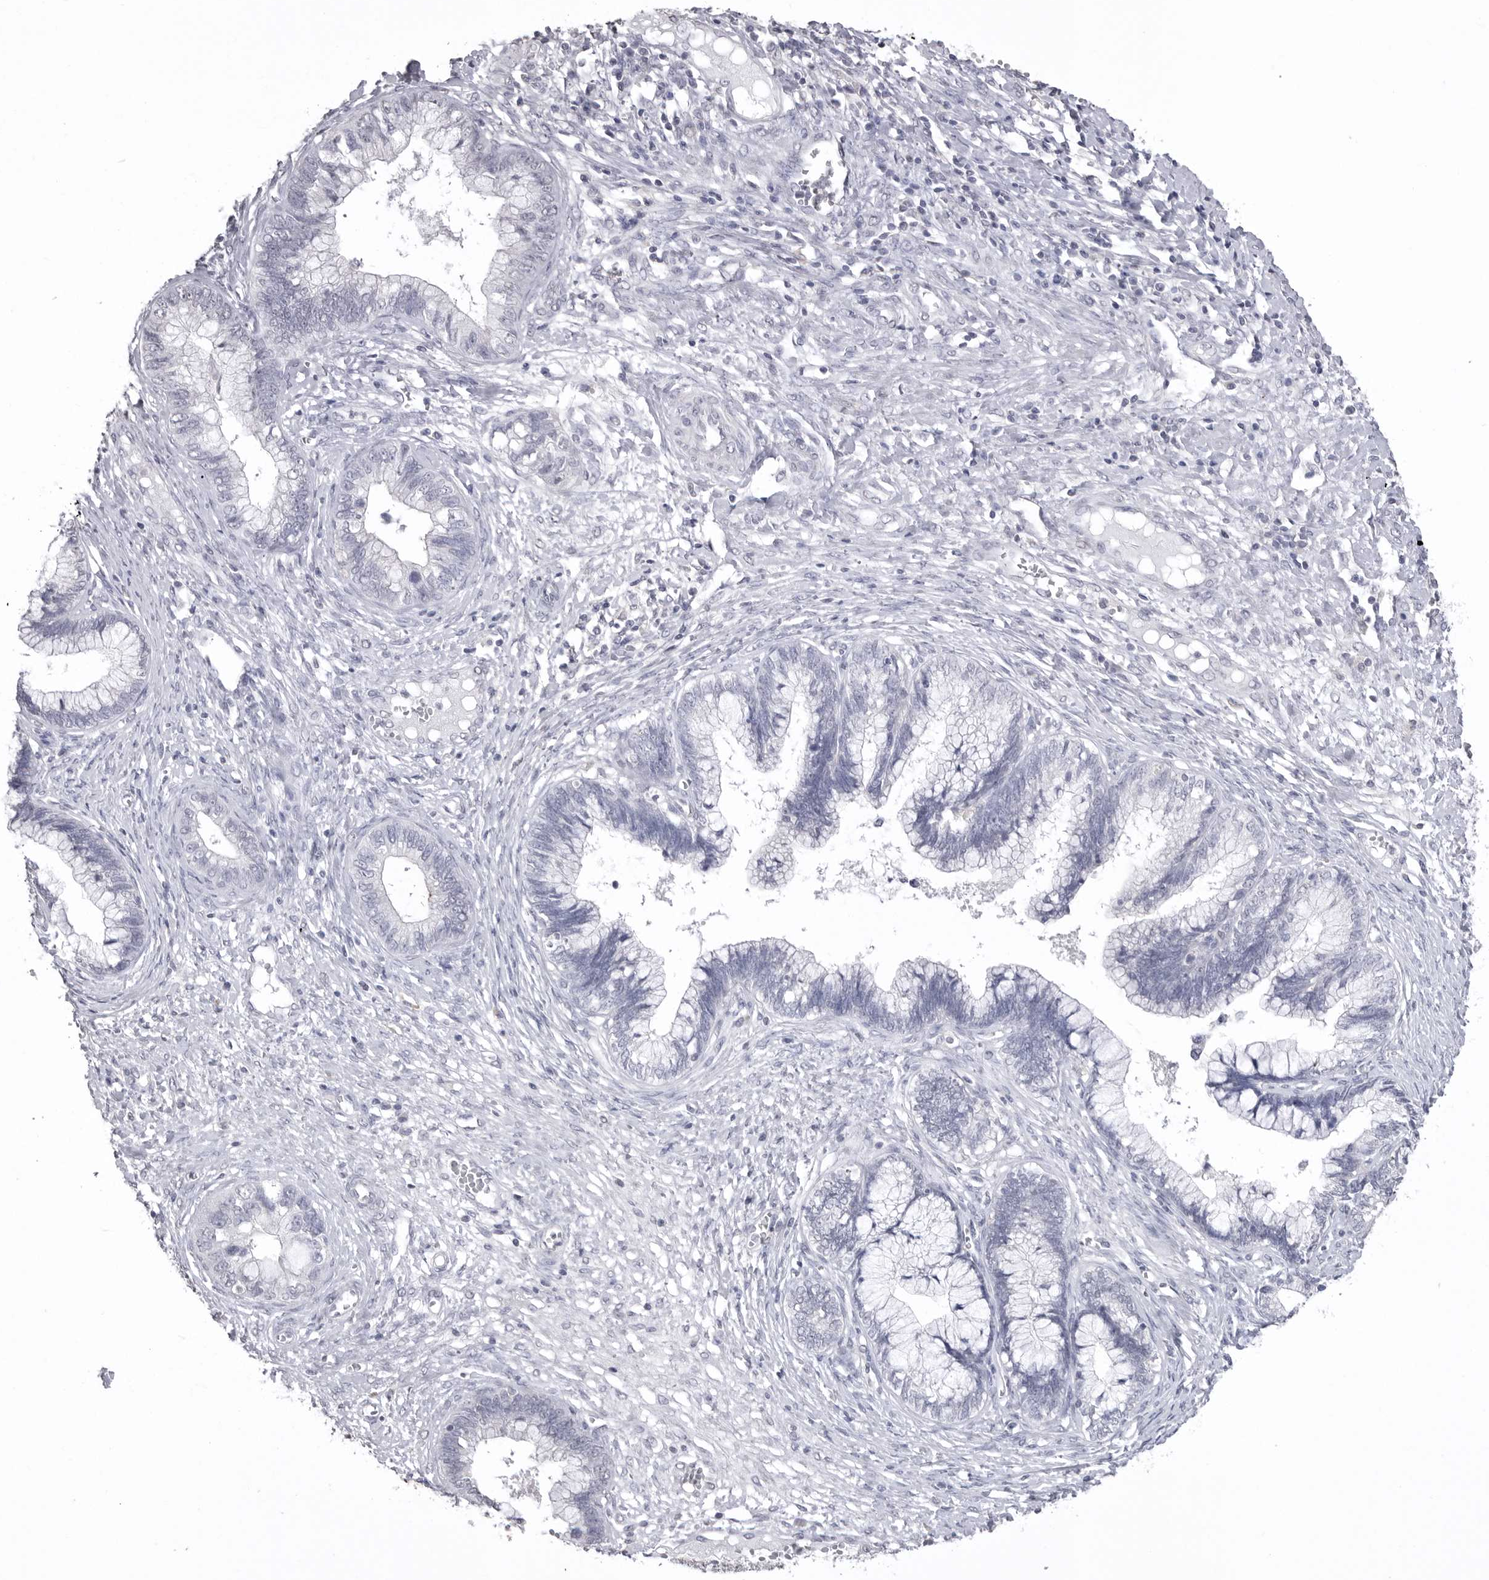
{"staining": {"intensity": "negative", "quantity": "none", "location": "none"}, "tissue": "cervical cancer", "cell_type": "Tumor cells", "image_type": "cancer", "snomed": [{"axis": "morphology", "description": "Adenocarcinoma, NOS"}, {"axis": "topography", "description": "Cervix"}], "caption": "Adenocarcinoma (cervical) stained for a protein using IHC demonstrates no positivity tumor cells.", "gene": "ICAM5", "patient": {"sex": "female", "age": 44}}